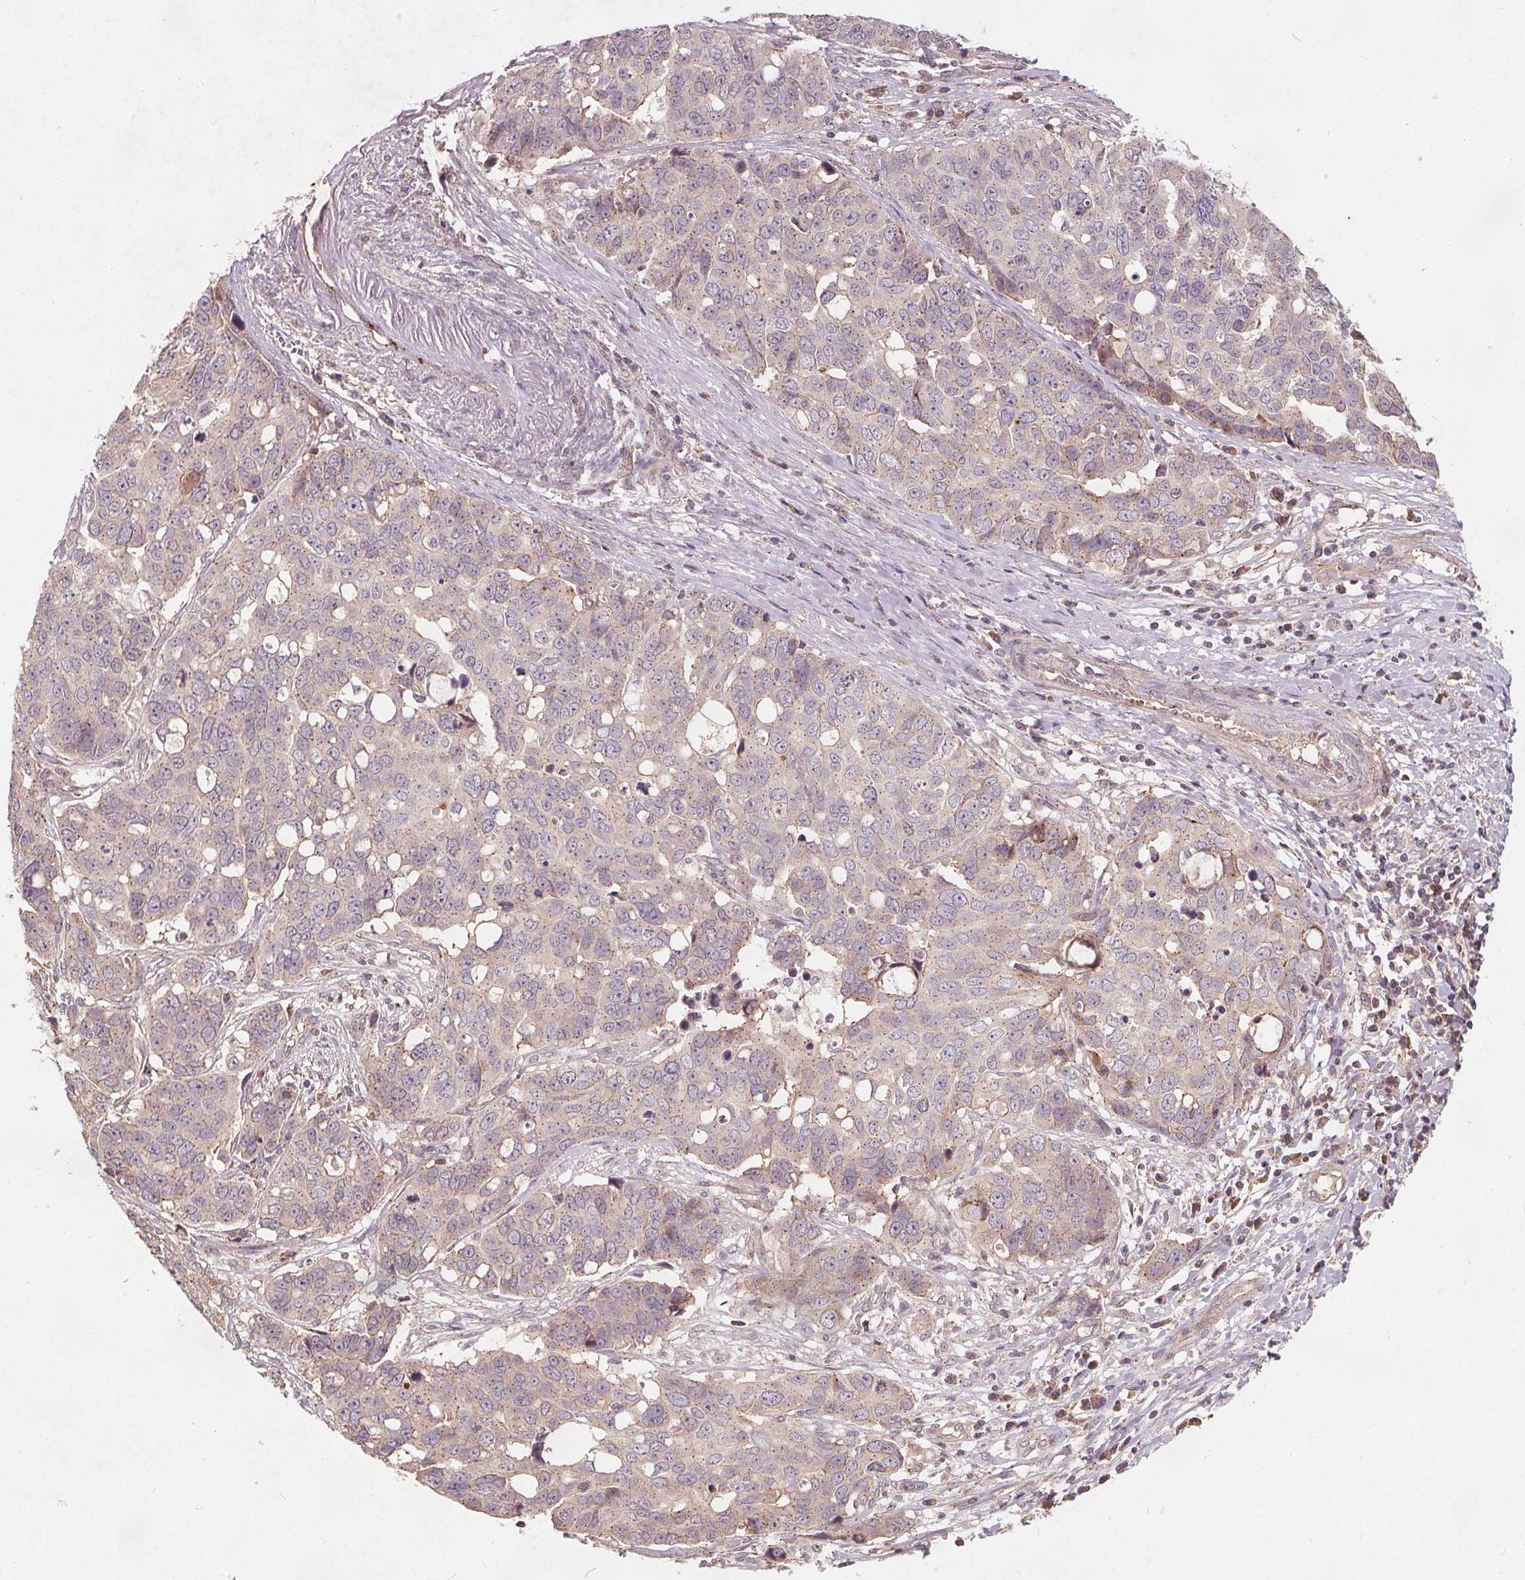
{"staining": {"intensity": "negative", "quantity": "none", "location": "none"}, "tissue": "ovarian cancer", "cell_type": "Tumor cells", "image_type": "cancer", "snomed": [{"axis": "morphology", "description": "Carcinoma, endometroid"}, {"axis": "topography", "description": "Ovary"}], "caption": "Immunohistochemistry (IHC) histopathology image of ovarian cancer stained for a protein (brown), which exhibits no staining in tumor cells. (DAB (3,3'-diaminobenzidine) immunohistochemistry, high magnification).", "gene": "CSNK1G2", "patient": {"sex": "female", "age": 78}}